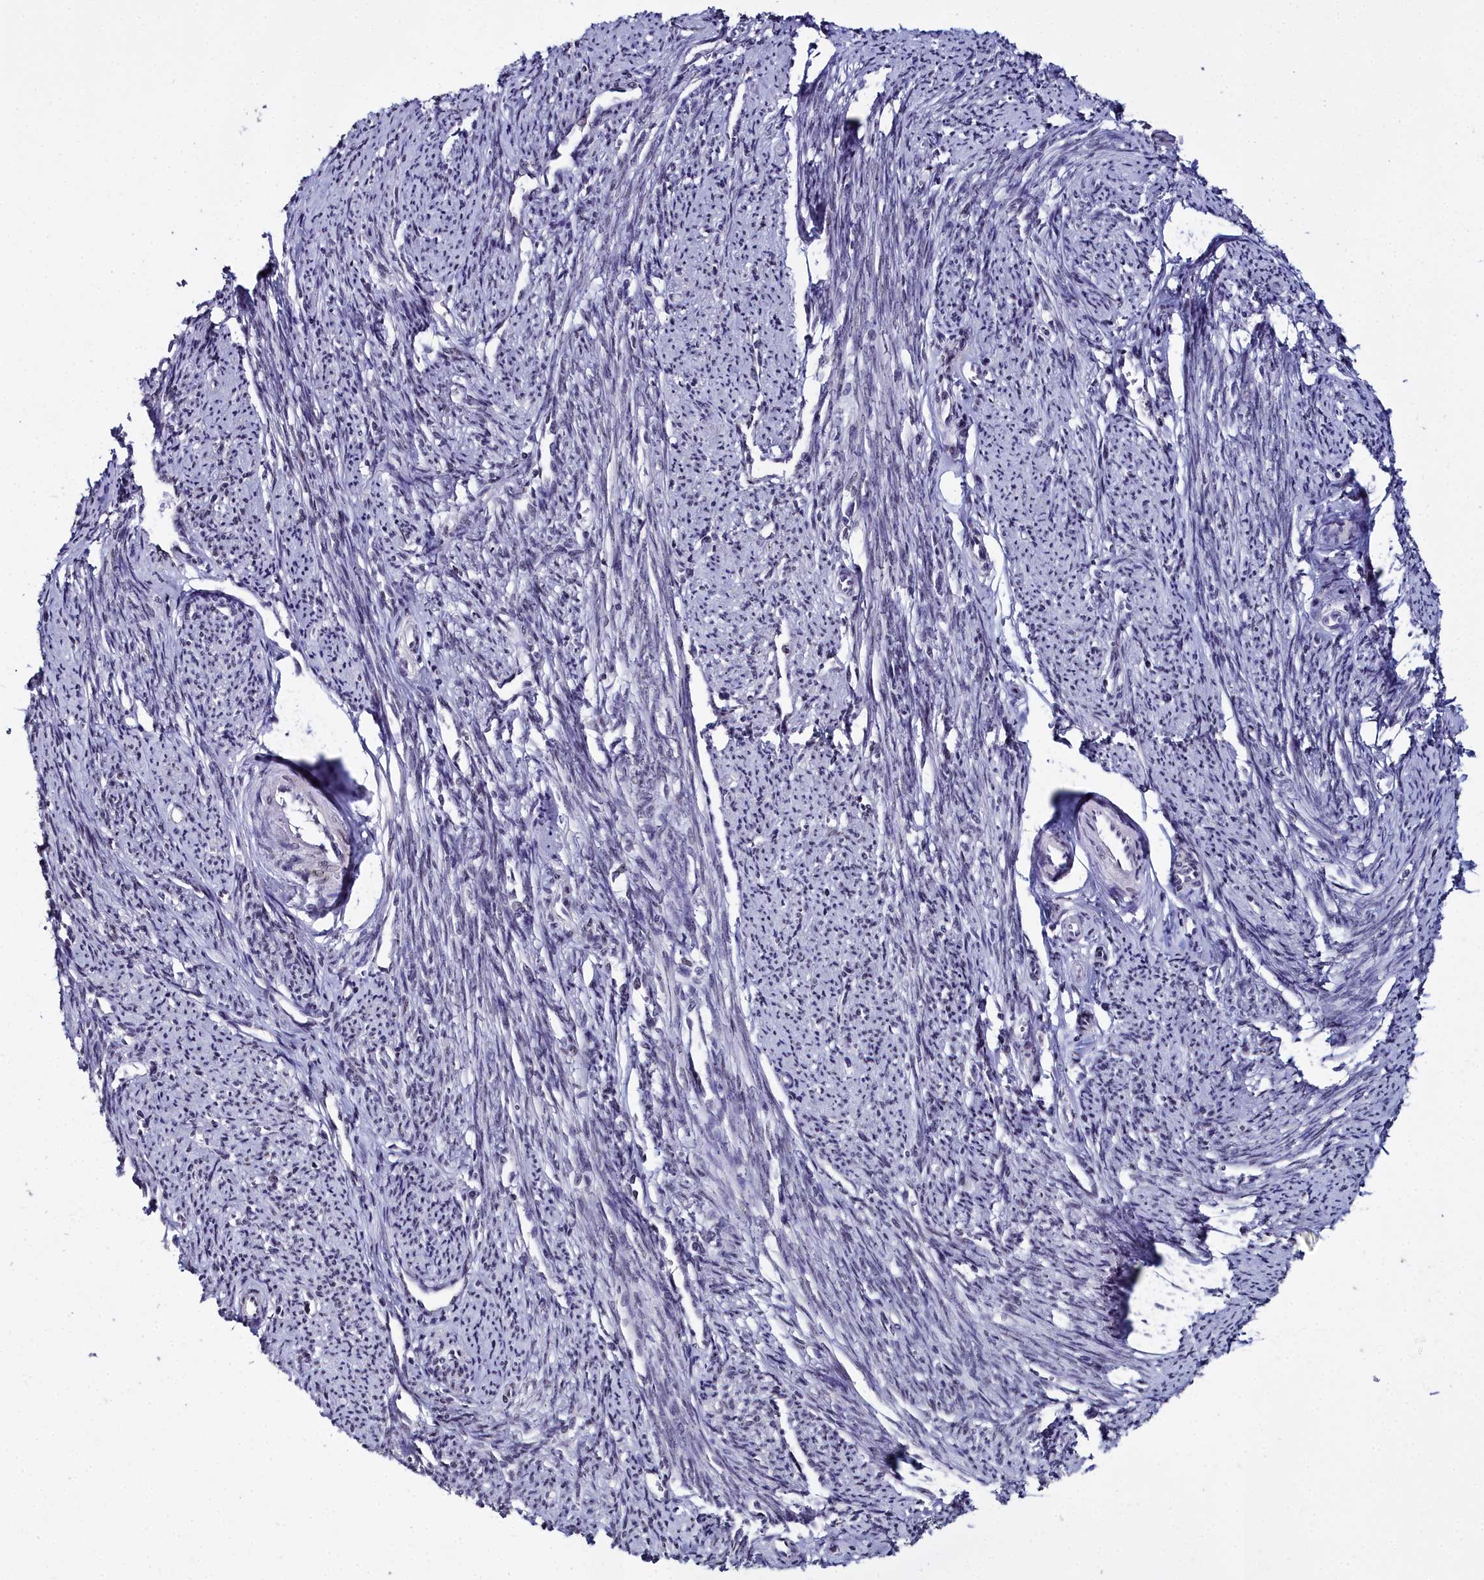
{"staining": {"intensity": "weak", "quantity": "25%-75%", "location": "nuclear"}, "tissue": "smooth muscle", "cell_type": "Smooth muscle cells", "image_type": "normal", "snomed": [{"axis": "morphology", "description": "Normal tissue, NOS"}, {"axis": "topography", "description": "Smooth muscle"}, {"axis": "topography", "description": "Uterus"}], "caption": "DAB (3,3'-diaminobenzidine) immunohistochemical staining of normal human smooth muscle displays weak nuclear protein staining in approximately 25%-75% of smooth muscle cells.", "gene": "CCDC97", "patient": {"sex": "female", "age": 59}}